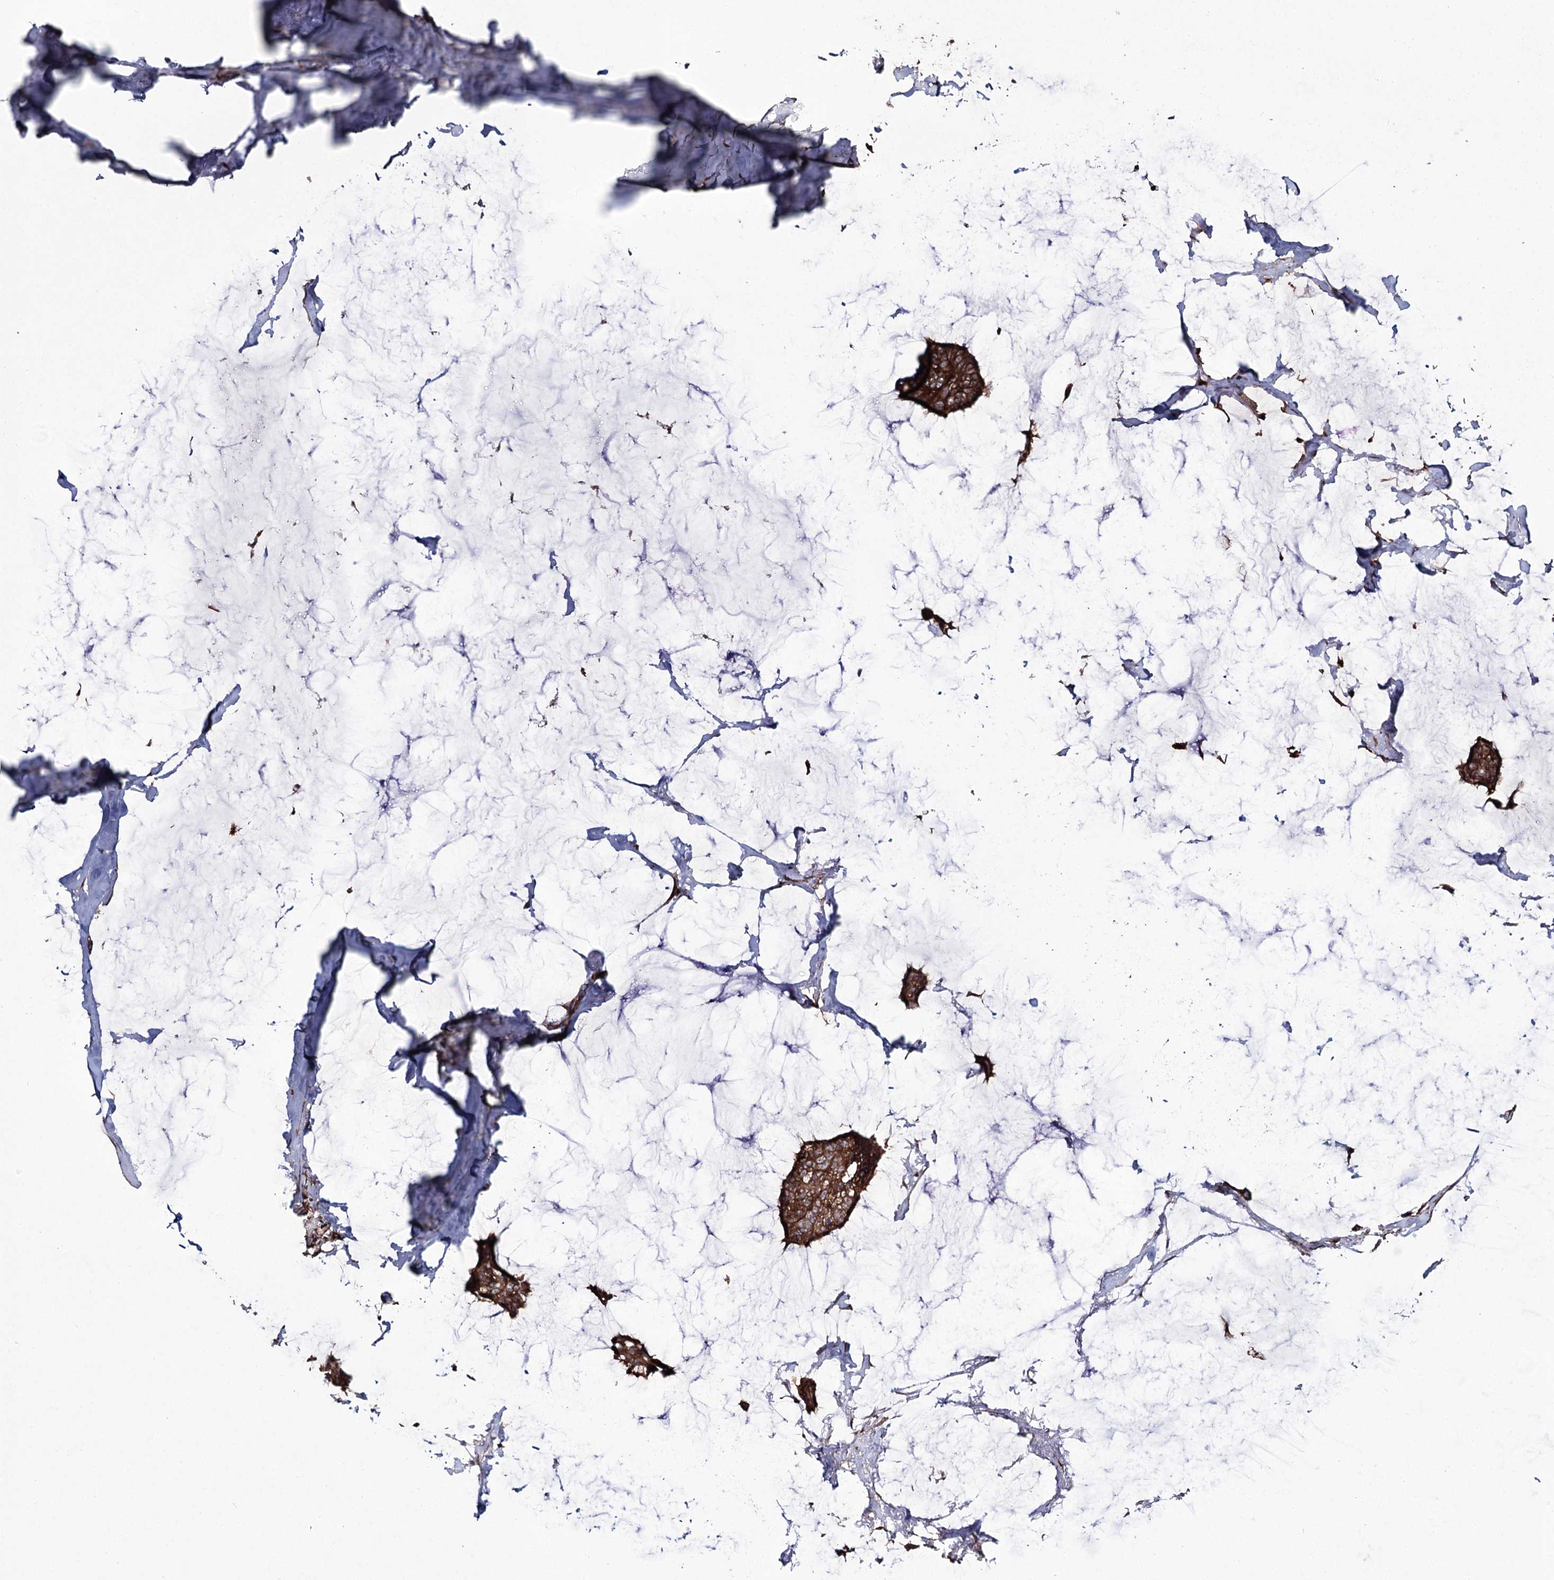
{"staining": {"intensity": "strong", "quantity": ">75%", "location": "cytoplasmic/membranous"}, "tissue": "breast cancer", "cell_type": "Tumor cells", "image_type": "cancer", "snomed": [{"axis": "morphology", "description": "Duct carcinoma"}, {"axis": "topography", "description": "Breast"}], "caption": "A histopathology image of human infiltrating ductal carcinoma (breast) stained for a protein demonstrates strong cytoplasmic/membranous brown staining in tumor cells.", "gene": "DHX29", "patient": {"sex": "female", "age": 93}}